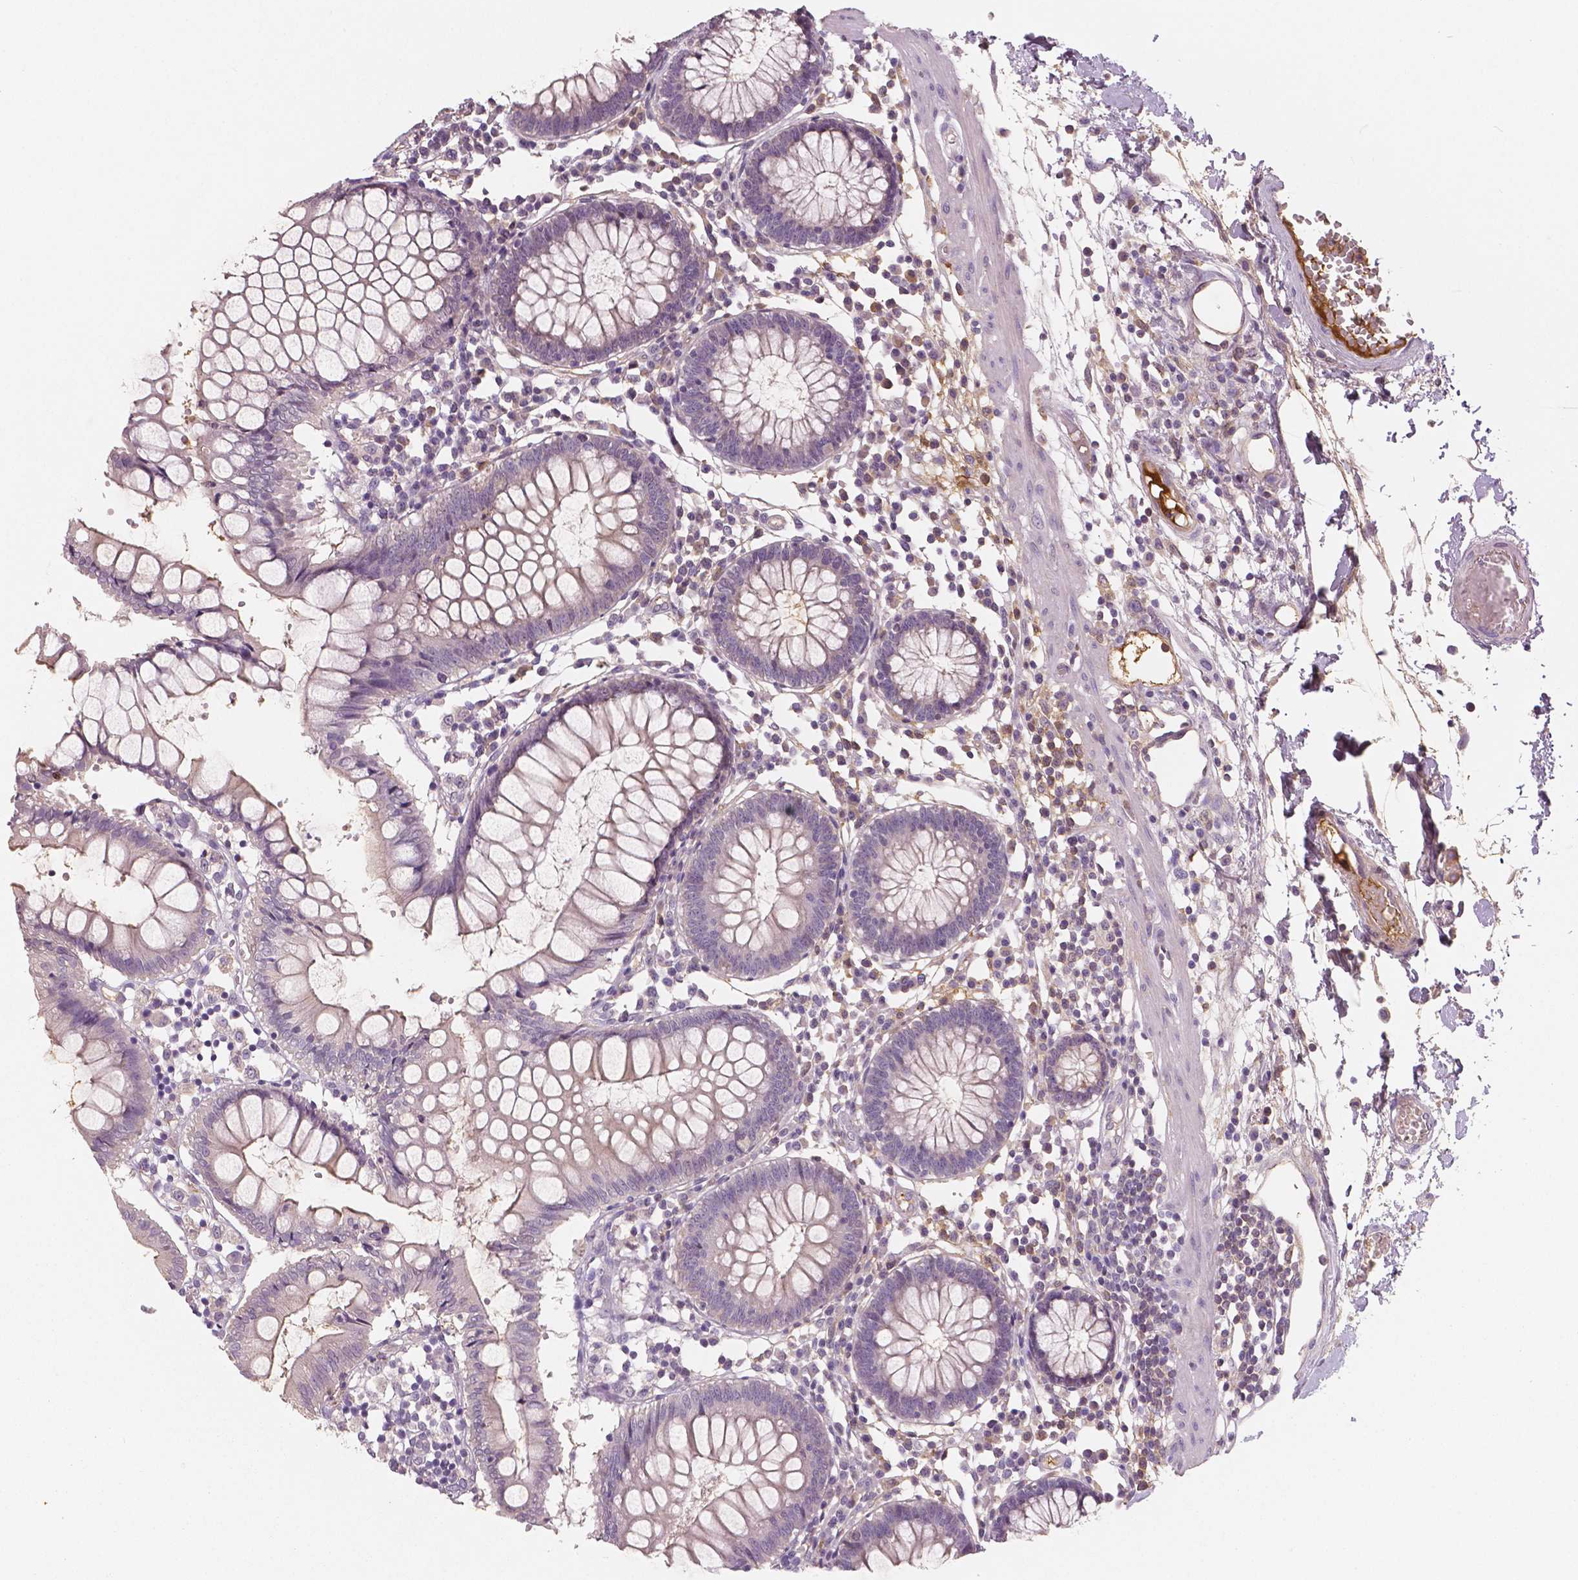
{"staining": {"intensity": "negative", "quantity": "none", "location": "none"}, "tissue": "colon", "cell_type": "Endothelial cells", "image_type": "normal", "snomed": [{"axis": "morphology", "description": "Normal tissue, NOS"}, {"axis": "morphology", "description": "Adenocarcinoma, NOS"}, {"axis": "topography", "description": "Colon"}], "caption": "A high-resolution photomicrograph shows immunohistochemistry (IHC) staining of normal colon, which shows no significant positivity in endothelial cells. (DAB (3,3'-diaminobenzidine) IHC, high magnification).", "gene": "APOA4", "patient": {"sex": "male", "age": 83}}